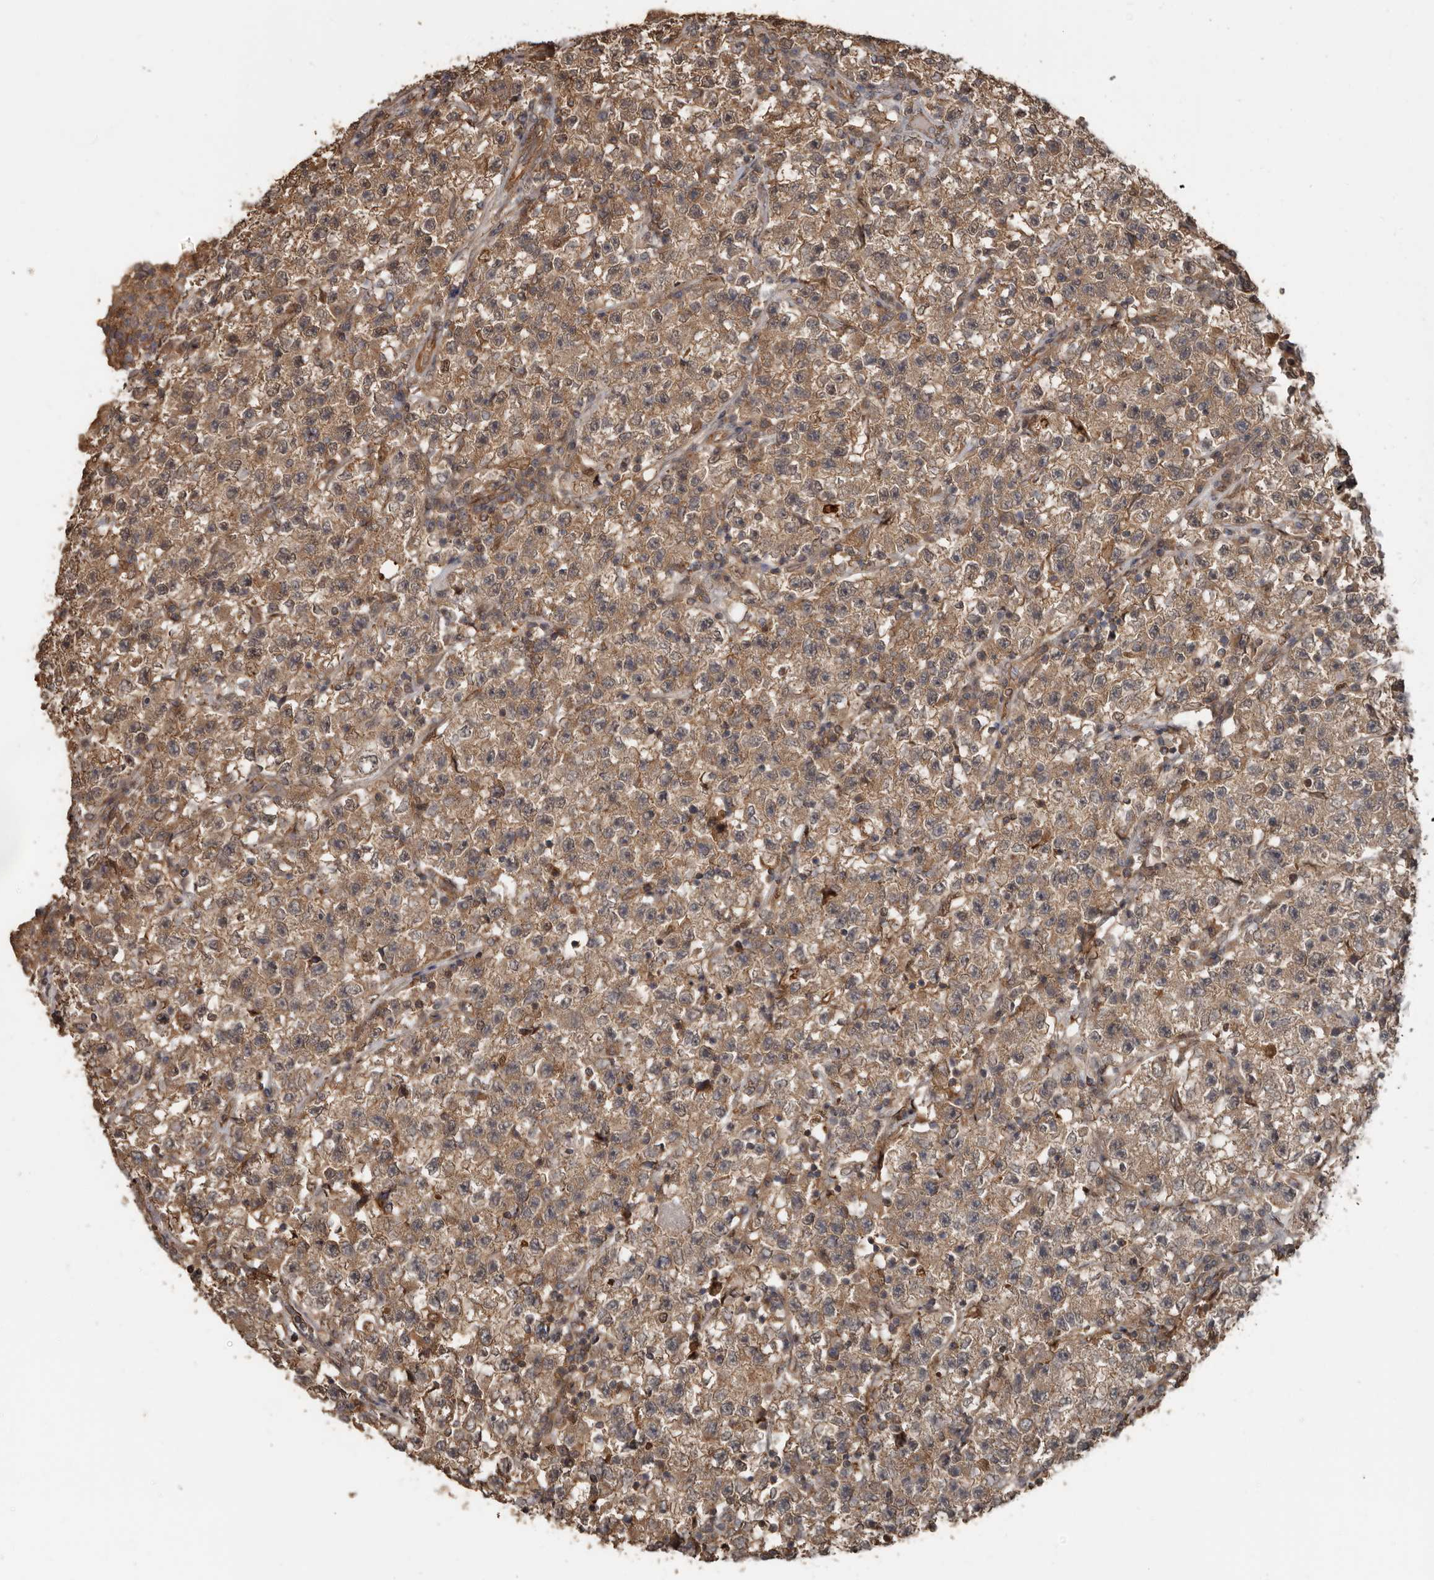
{"staining": {"intensity": "moderate", "quantity": ">75%", "location": "cytoplasmic/membranous"}, "tissue": "testis cancer", "cell_type": "Tumor cells", "image_type": "cancer", "snomed": [{"axis": "morphology", "description": "Seminoma, NOS"}, {"axis": "topography", "description": "Testis"}], "caption": "A medium amount of moderate cytoplasmic/membranous expression is present in about >75% of tumor cells in seminoma (testis) tissue.", "gene": "EXOC3L1", "patient": {"sex": "male", "age": 22}}